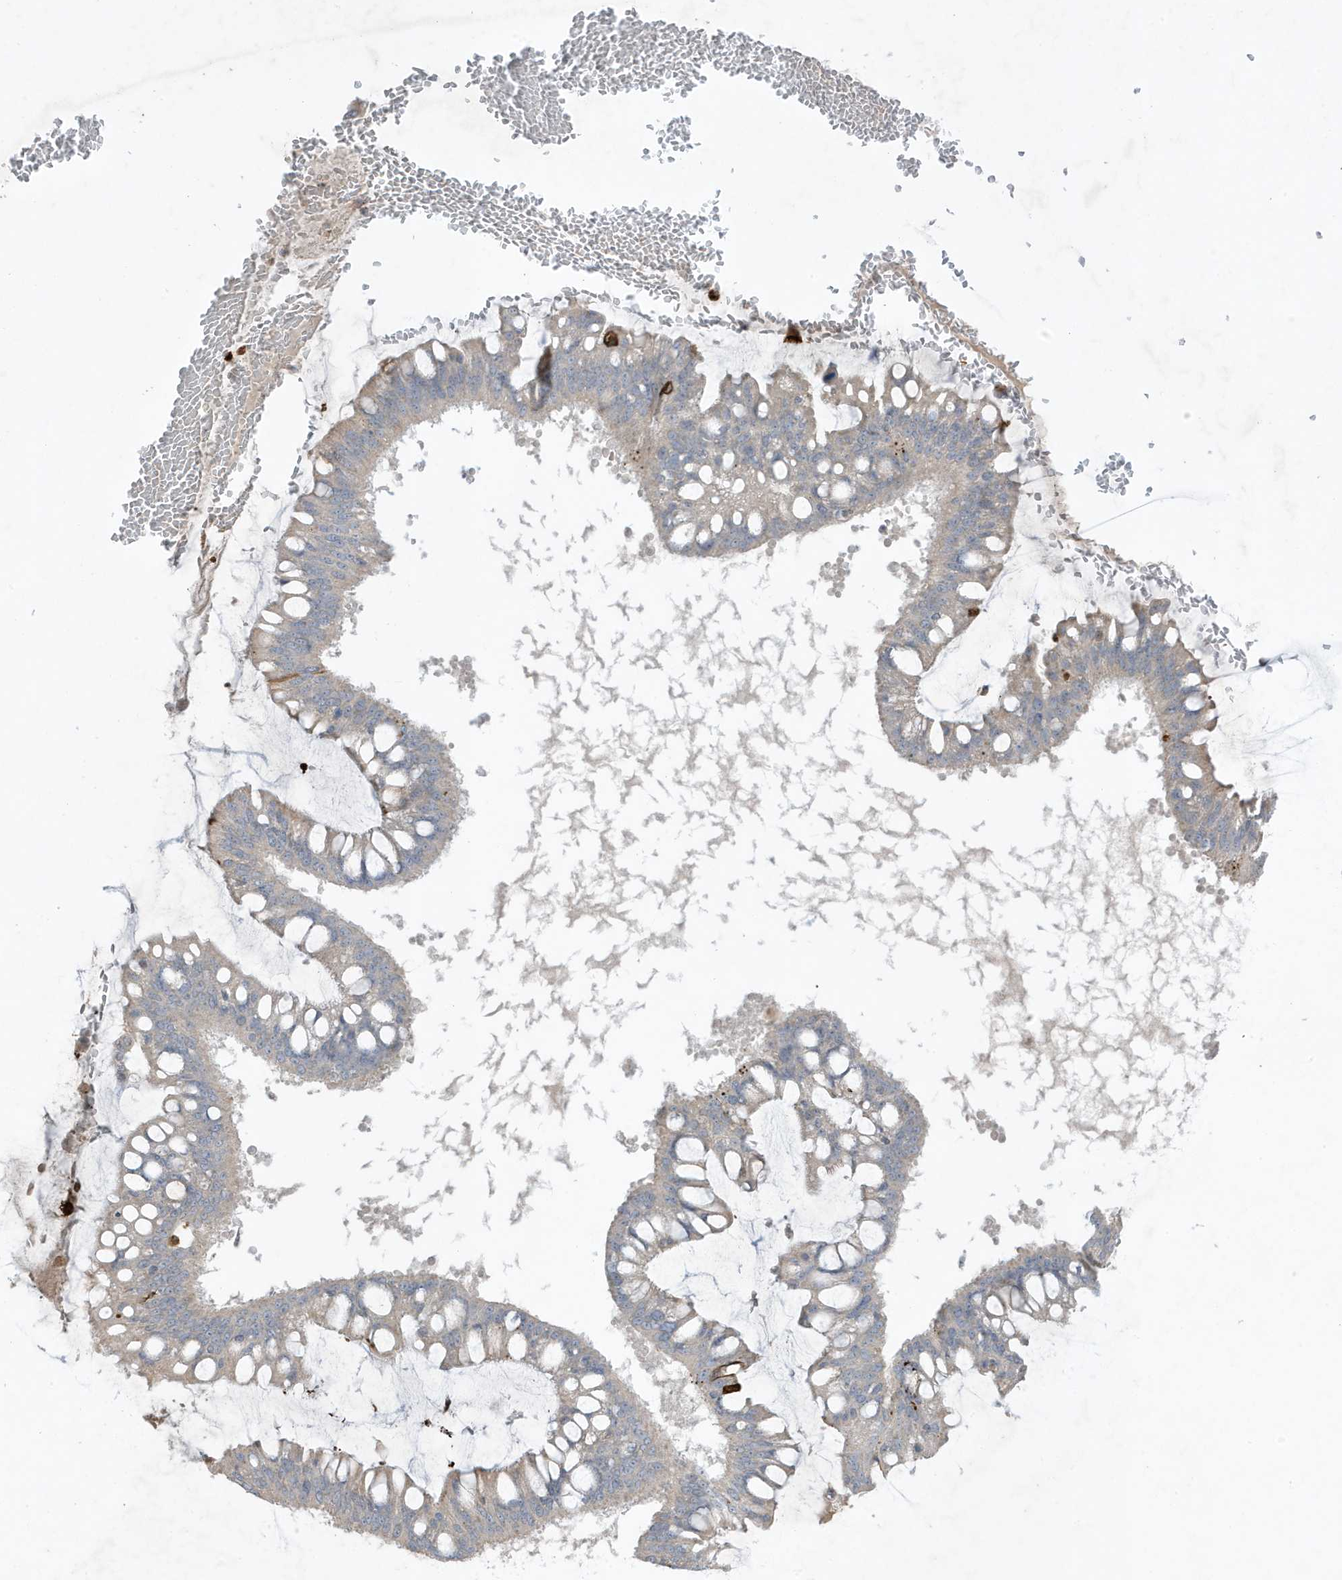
{"staining": {"intensity": "weak", "quantity": "25%-75%", "location": "cytoplasmic/membranous"}, "tissue": "ovarian cancer", "cell_type": "Tumor cells", "image_type": "cancer", "snomed": [{"axis": "morphology", "description": "Cystadenocarcinoma, mucinous, NOS"}, {"axis": "topography", "description": "Ovary"}], "caption": "Protein staining exhibits weak cytoplasmic/membranous positivity in approximately 25%-75% of tumor cells in mucinous cystadenocarcinoma (ovarian).", "gene": "FNDC1", "patient": {"sex": "female", "age": 73}}